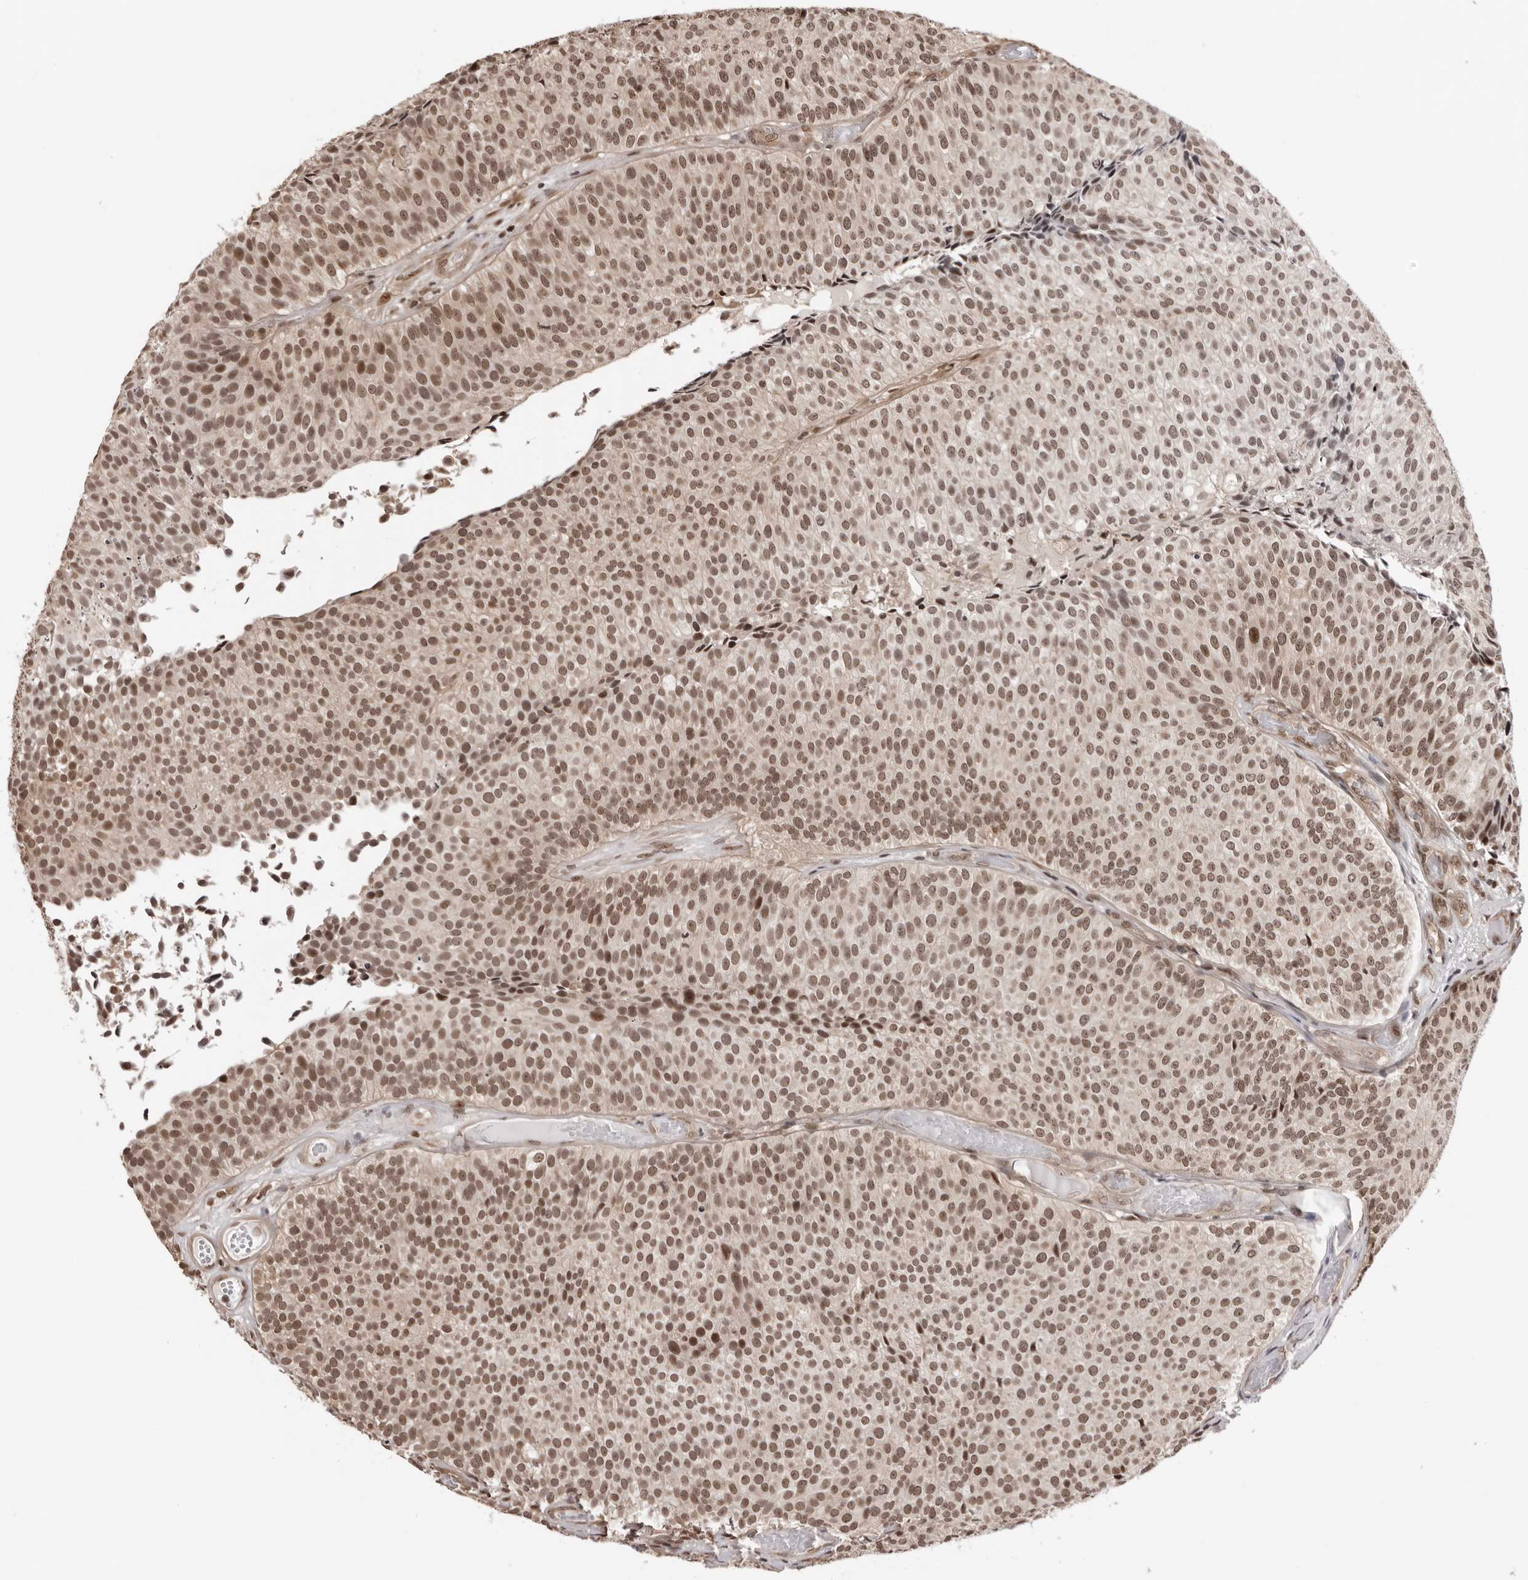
{"staining": {"intensity": "moderate", "quantity": ">75%", "location": "nuclear"}, "tissue": "urothelial cancer", "cell_type": "Tumor cells", "image_type": "cancer", "snomed": [{"axis": "morphology", "description": "Urothelial carcinoma, Low grade"}, {"axis": "topography", "description": "Urinary bladder"}], "caption": "Immunohistochemistry (IHC) (DAB (3,3'-diaminobenzidine)) staining of human urothelial cancer displays moderate nuclear protein staining in approximately >75% of tumor cells.", "gene": "SDE2", "patient": {"sex": "male", "age": 86}}